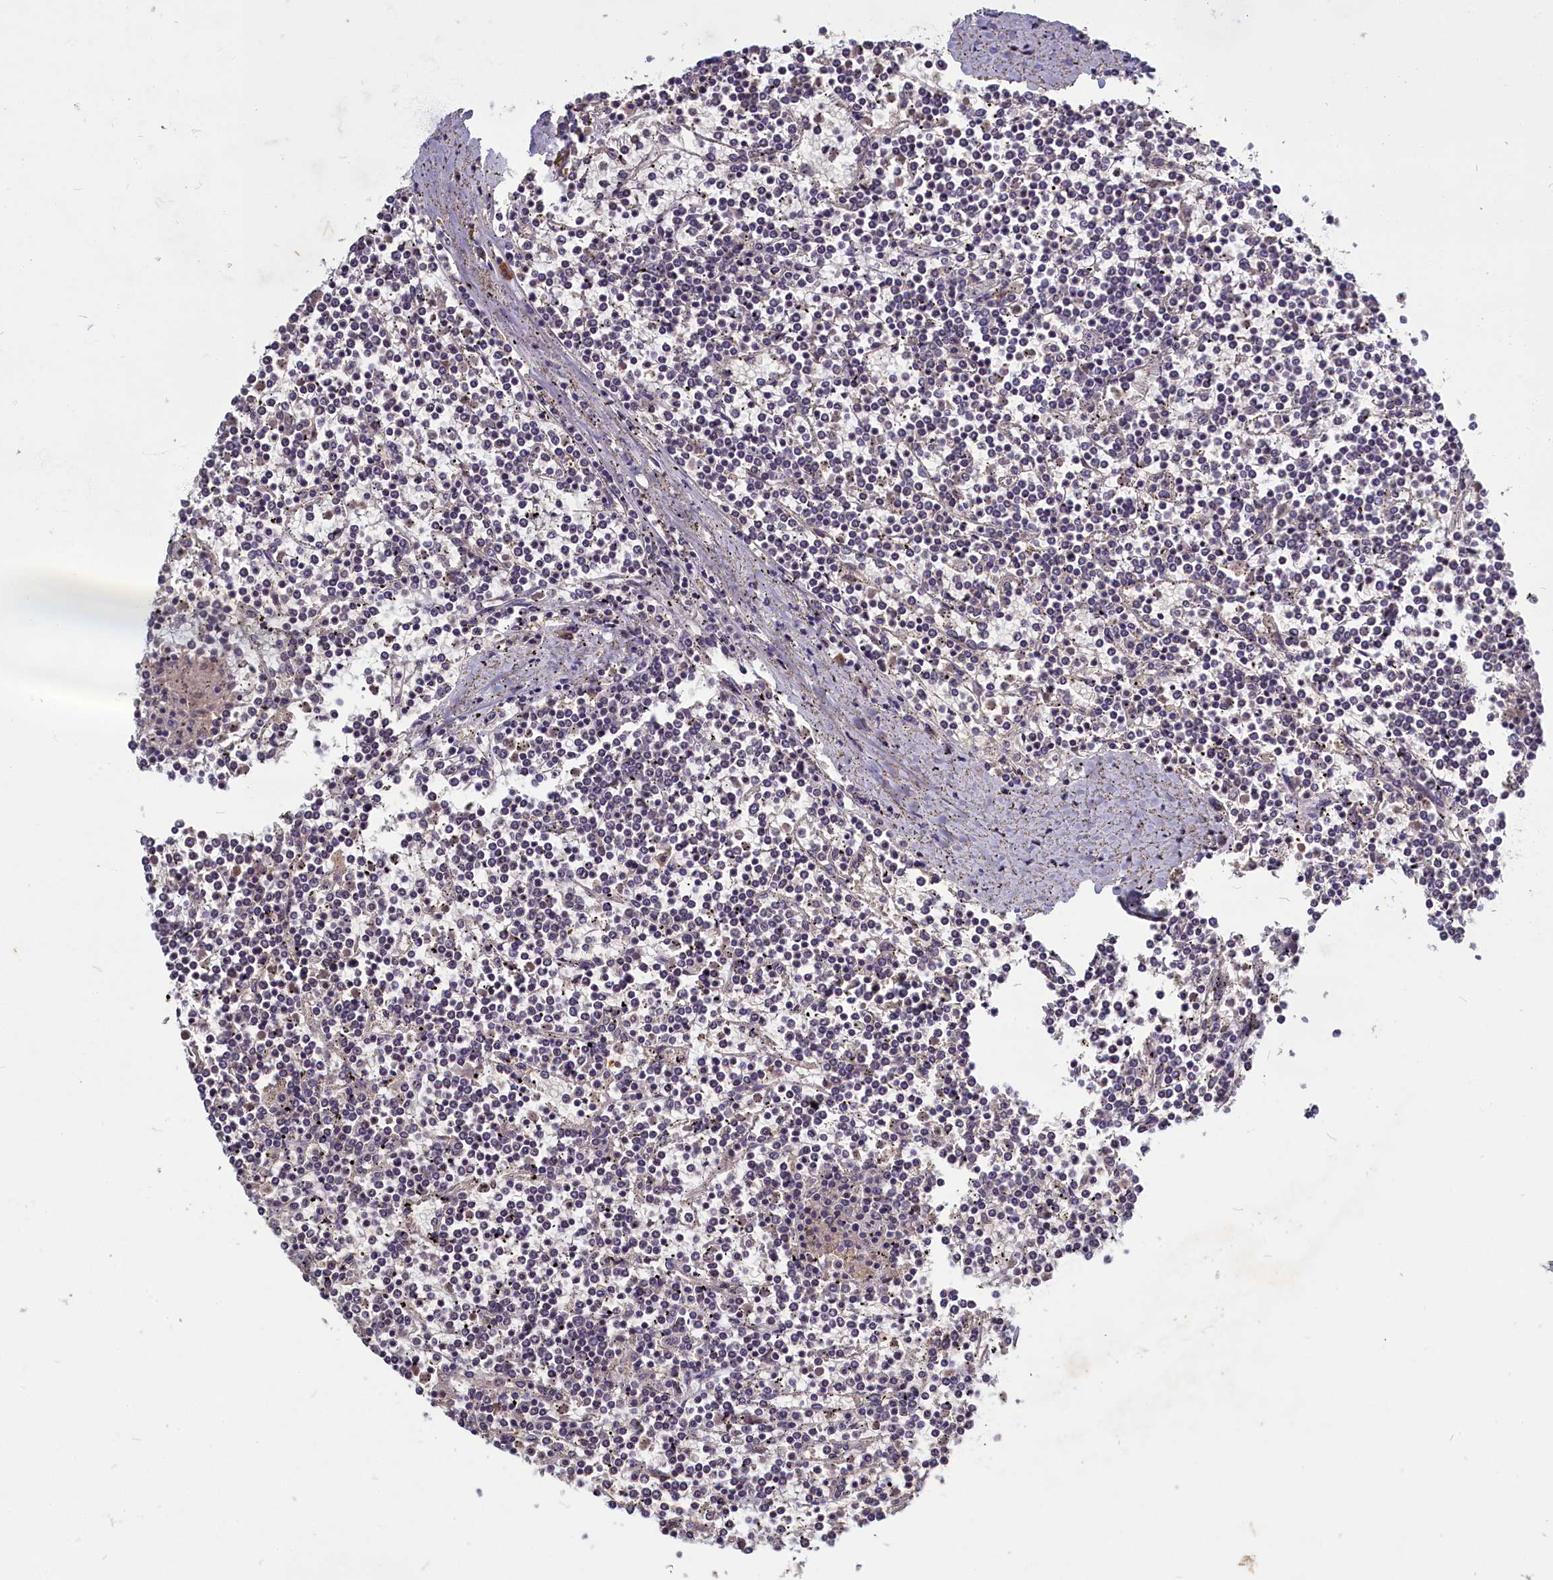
{"staining": {"intensity": "negative", "quantity": "none", "location": "none"}, "tissue": "lymphoma", "cell_type": "Tumor cells", "image_type": "cancer", "snomed": [{"axis": "morphology", "description": "Malignant lymphoma, non-Hodgkin's type, Low grade"}, {"axis": "topography", "description": "Spleen"}], "caption": "IHC image of neoplastic tissue: lymphoma stained with DAB (3,3'-diaminobenzidine) displays no significant protein positivity in tumor cells.", "gene": "SV2C", "patient": {"sex": "female", "age": 19}}